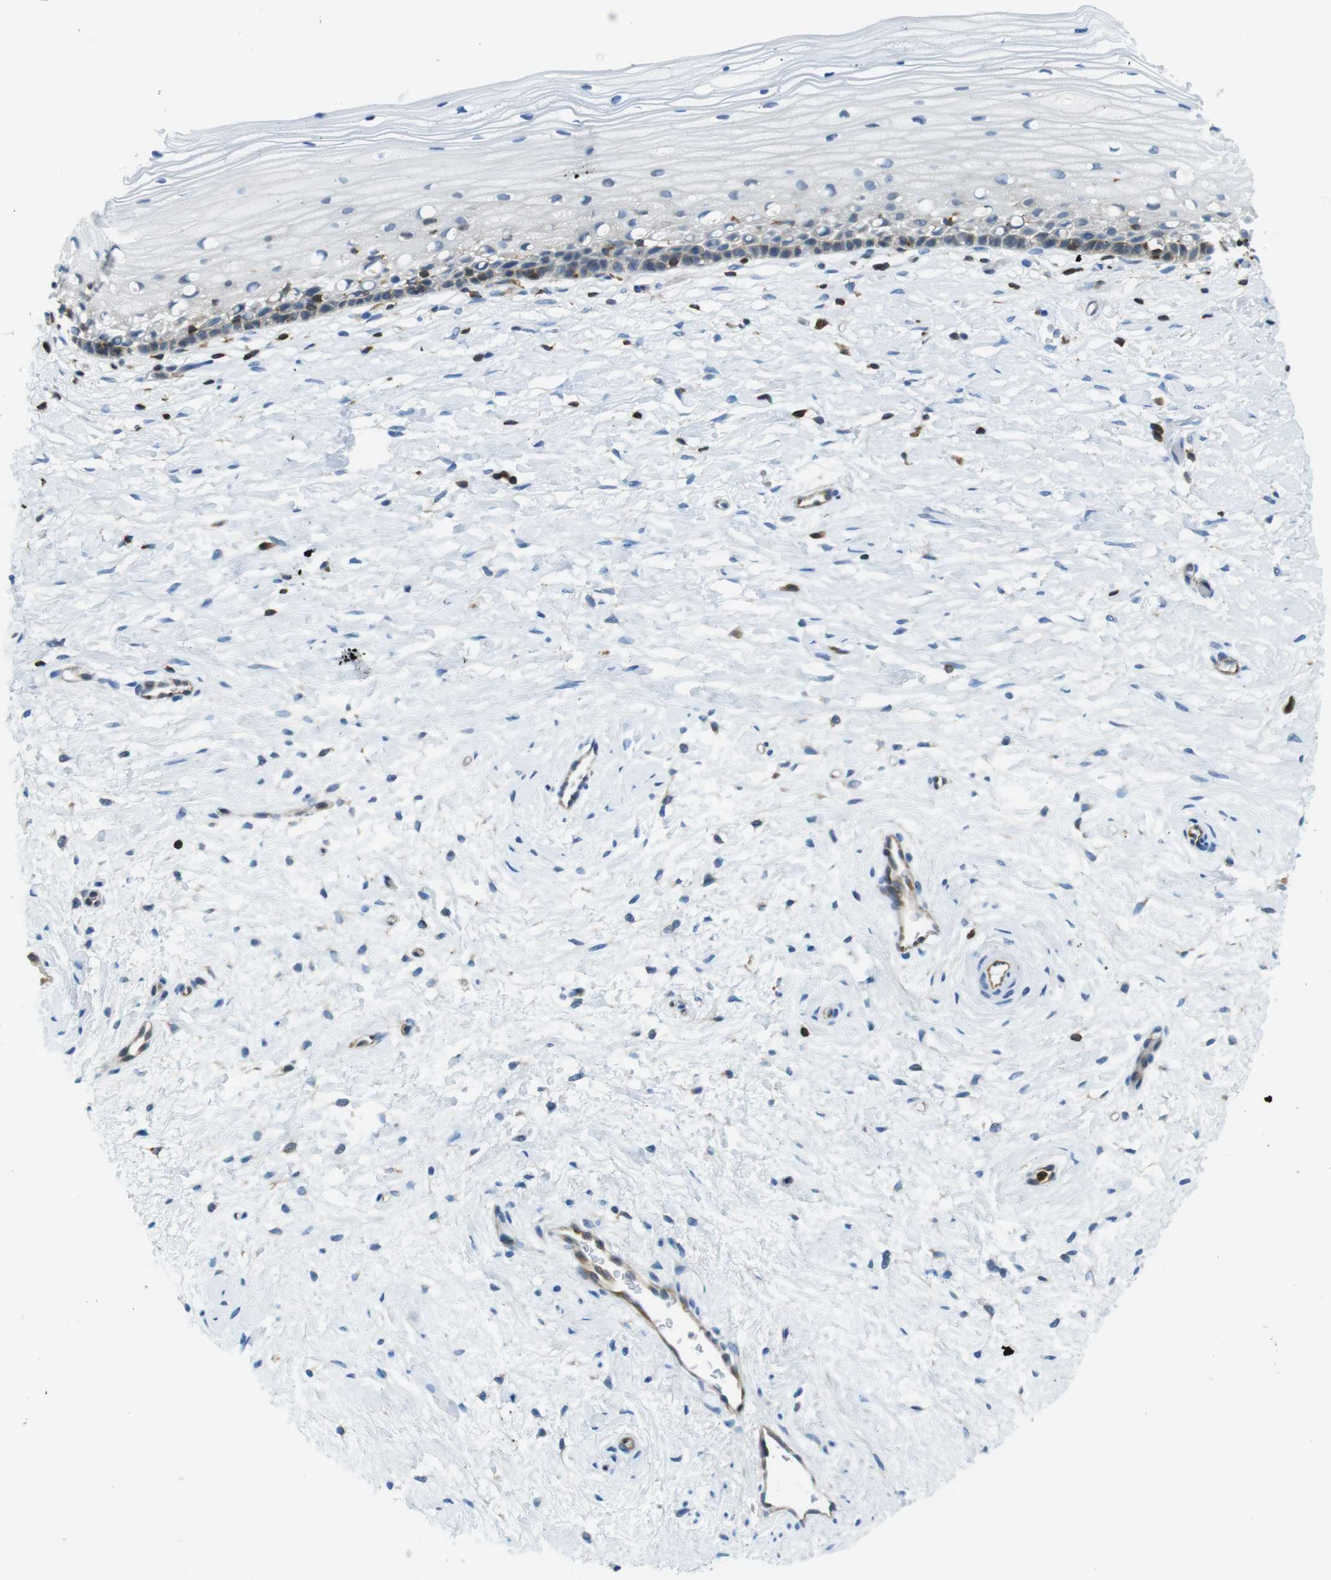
{"staining": {"intensity": "moderate", "quantity": ">75%", "location": "cytoplasmic/membranous"}, "tissue": "cervix", "cell_type": "Glandular cells", "image_type": "normal", "snomed": [{"axis": "morphology", "description": "Normal tissue, NOS"}, {"axis": "topography", "description": "Cervix"}], "caption": "Moderate cytoplasmic/membranous expression is appreciated in about >75% of glandular cells in benign cervix. (DAB IHC, brown staining for protein, blue staining for nuclei).", "gene": "TES", "patient": {"sex": "female", "age": 39}}